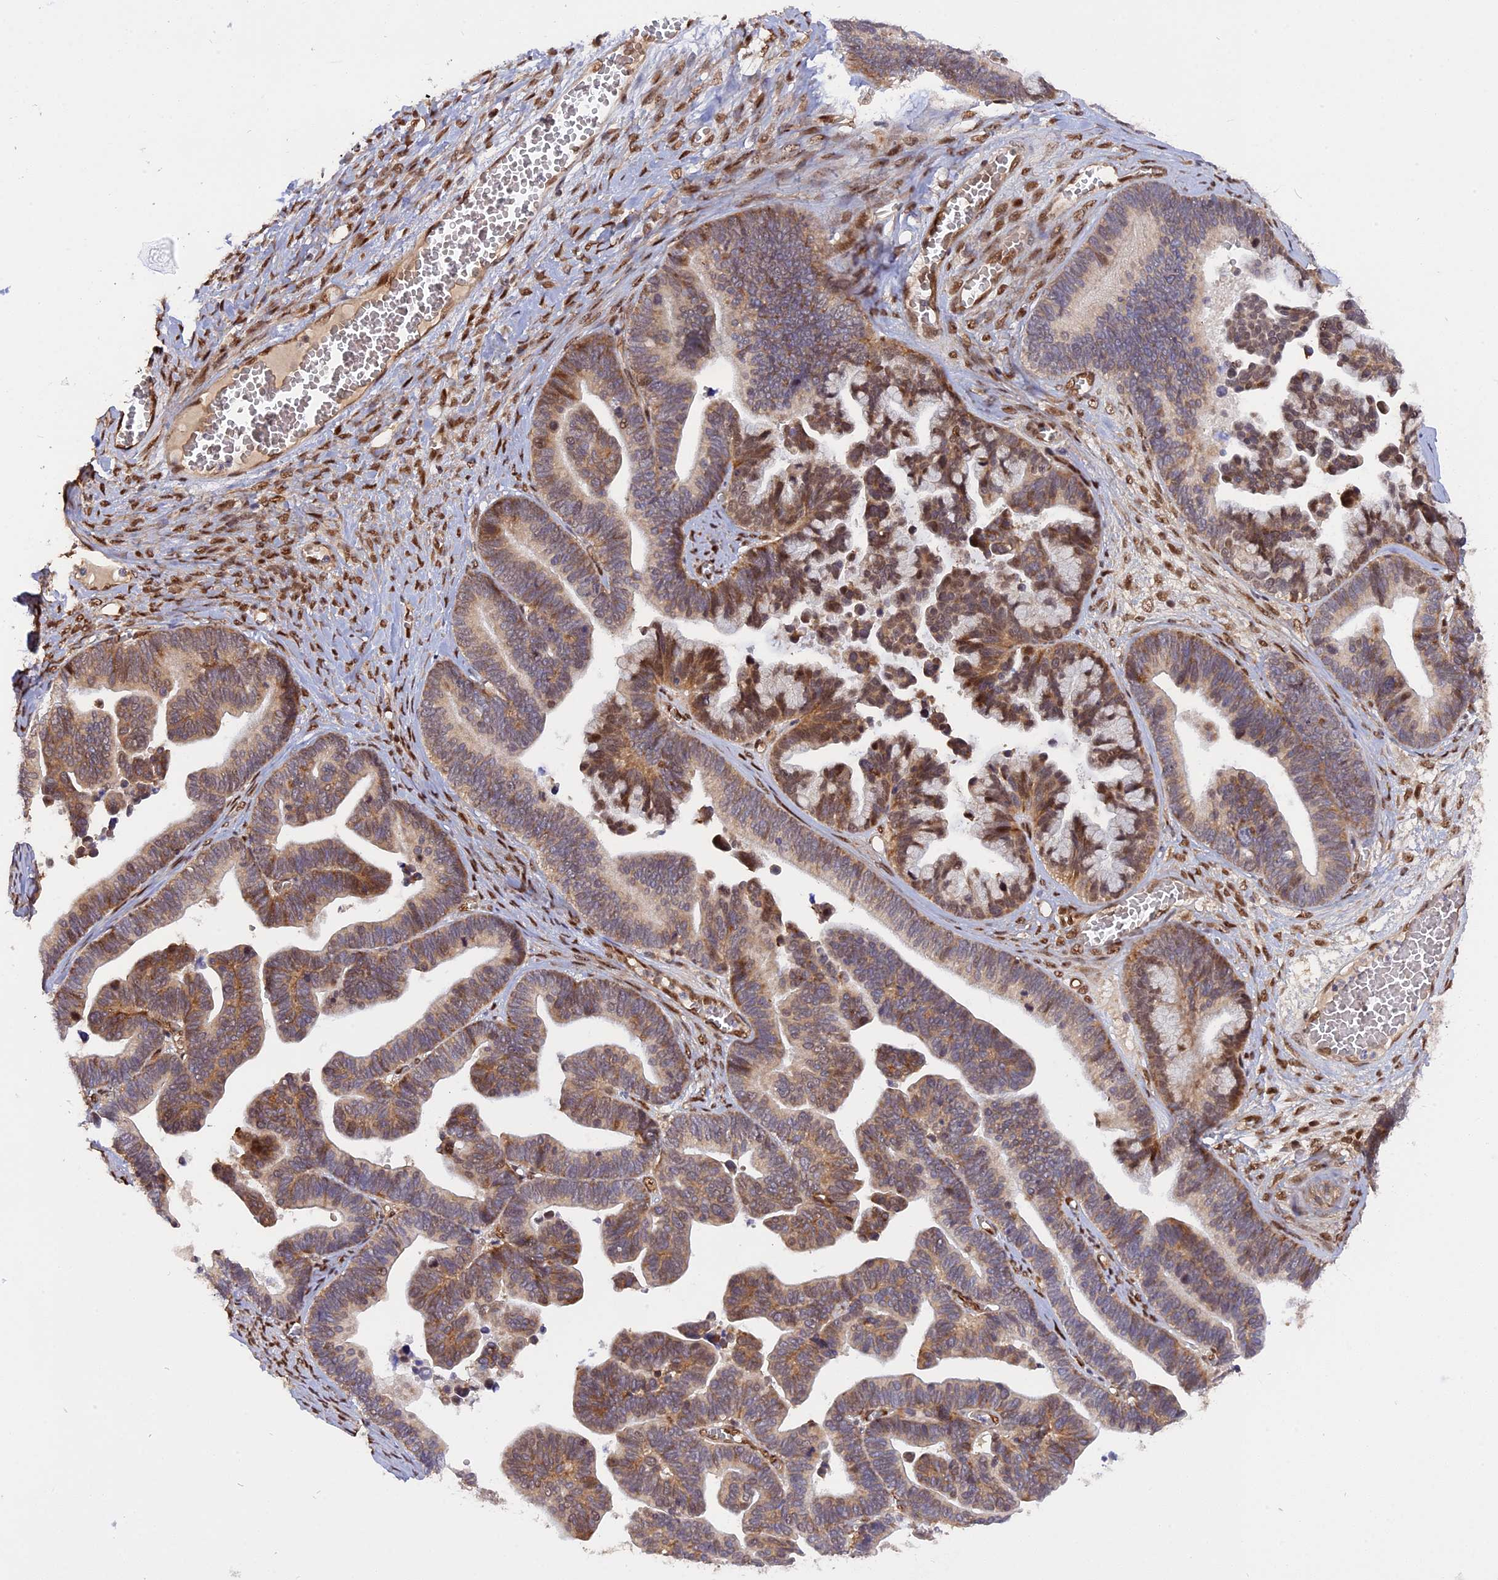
{"staining": {"intensity": "moderate", "quantity": ">75%", "location": "cytoplasmic/membranous,nuclear"}, "tissue": "ovarian cancer", "cell_type": "Tumor cells", "image_type": "cancer", "snomed": [{"axis": "morphology", "description": "Cystadenocarcinoma, serous, NOS"}, {"axis": "topography", "description": "Ovary"}], "caption": "Human ovarian serous cystadenocarcinoma stained with a protein marker reveals moderate staining in tumor cells.", "gene": "ZNF428", "patient": {"sex": "female", "age": 56}}